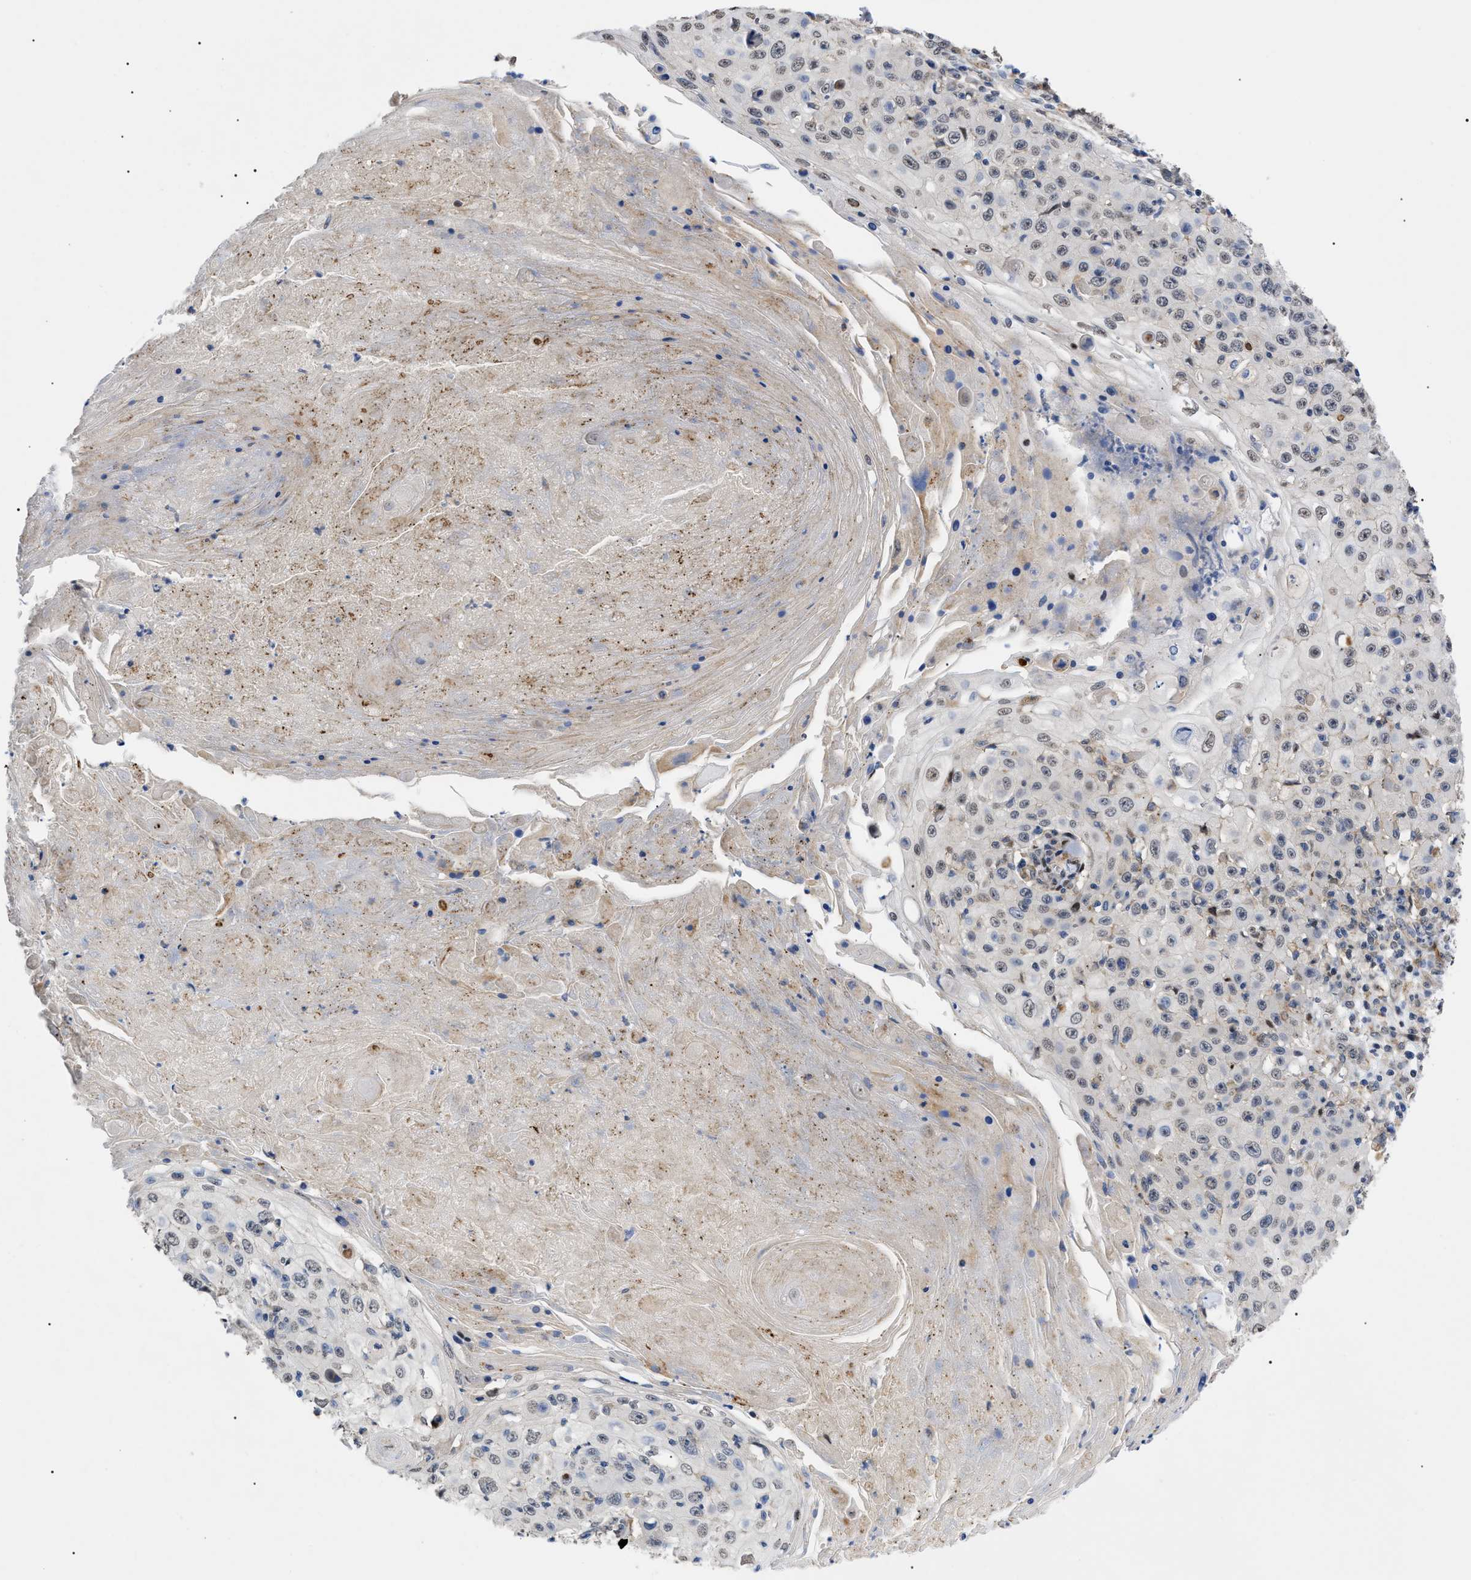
{"staining": {"intensity": "weak", "quantity": "<25%", "location": "nuclear"}, "tissue": "skin cancer", "cell_type": "Tumor cells", "image_type": "cancer", "snomed": [{"axis": "morphology", "description": "Squamous cell carcinoma, NOS"}, {"axis": "topography", "description": "Skin"}], "caption": "The histopathology image displays no significant positivity in tumor cells of skin cancer.", "gene": "SFXN5", "patient": {"sex": "male", "age": 86}}